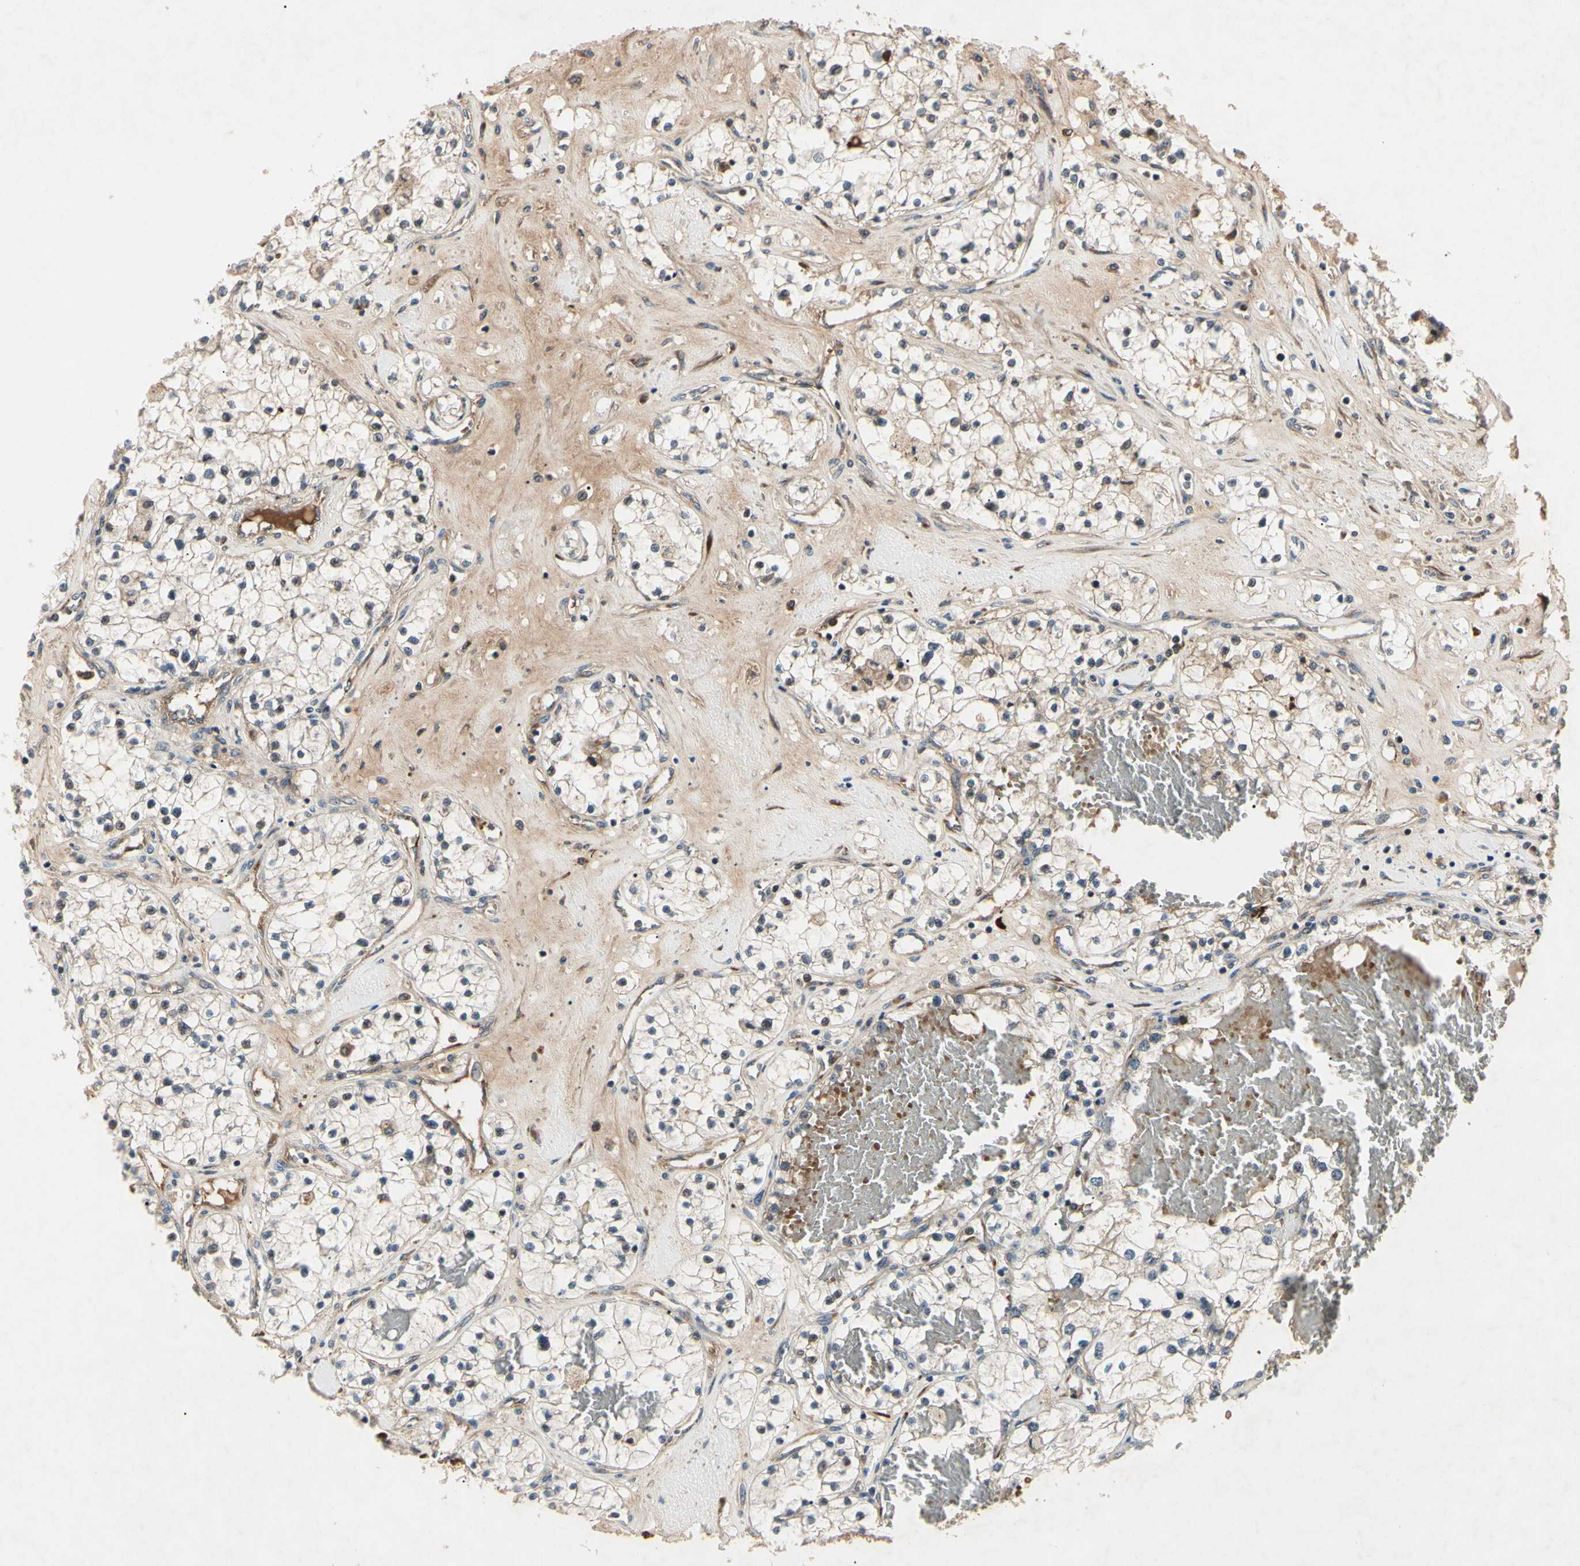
{"staining": {"intensity": "negative", "quantity": "none", "location": "none"}, "tissue": "renal cancer", "cell_type": "Tumor cells", "image_type": "cancer", "snomed": [{"axis": "morphology", "description": "Adenocarcinoma, NOS"}, {"axis": "topography", "description": "Kidney"}], "caption": "There is no significant staining in tumor cells of adenocarcinoma (renal).", "gene": "AEBP1", "patient": {"sex": "male", "age": 68}}